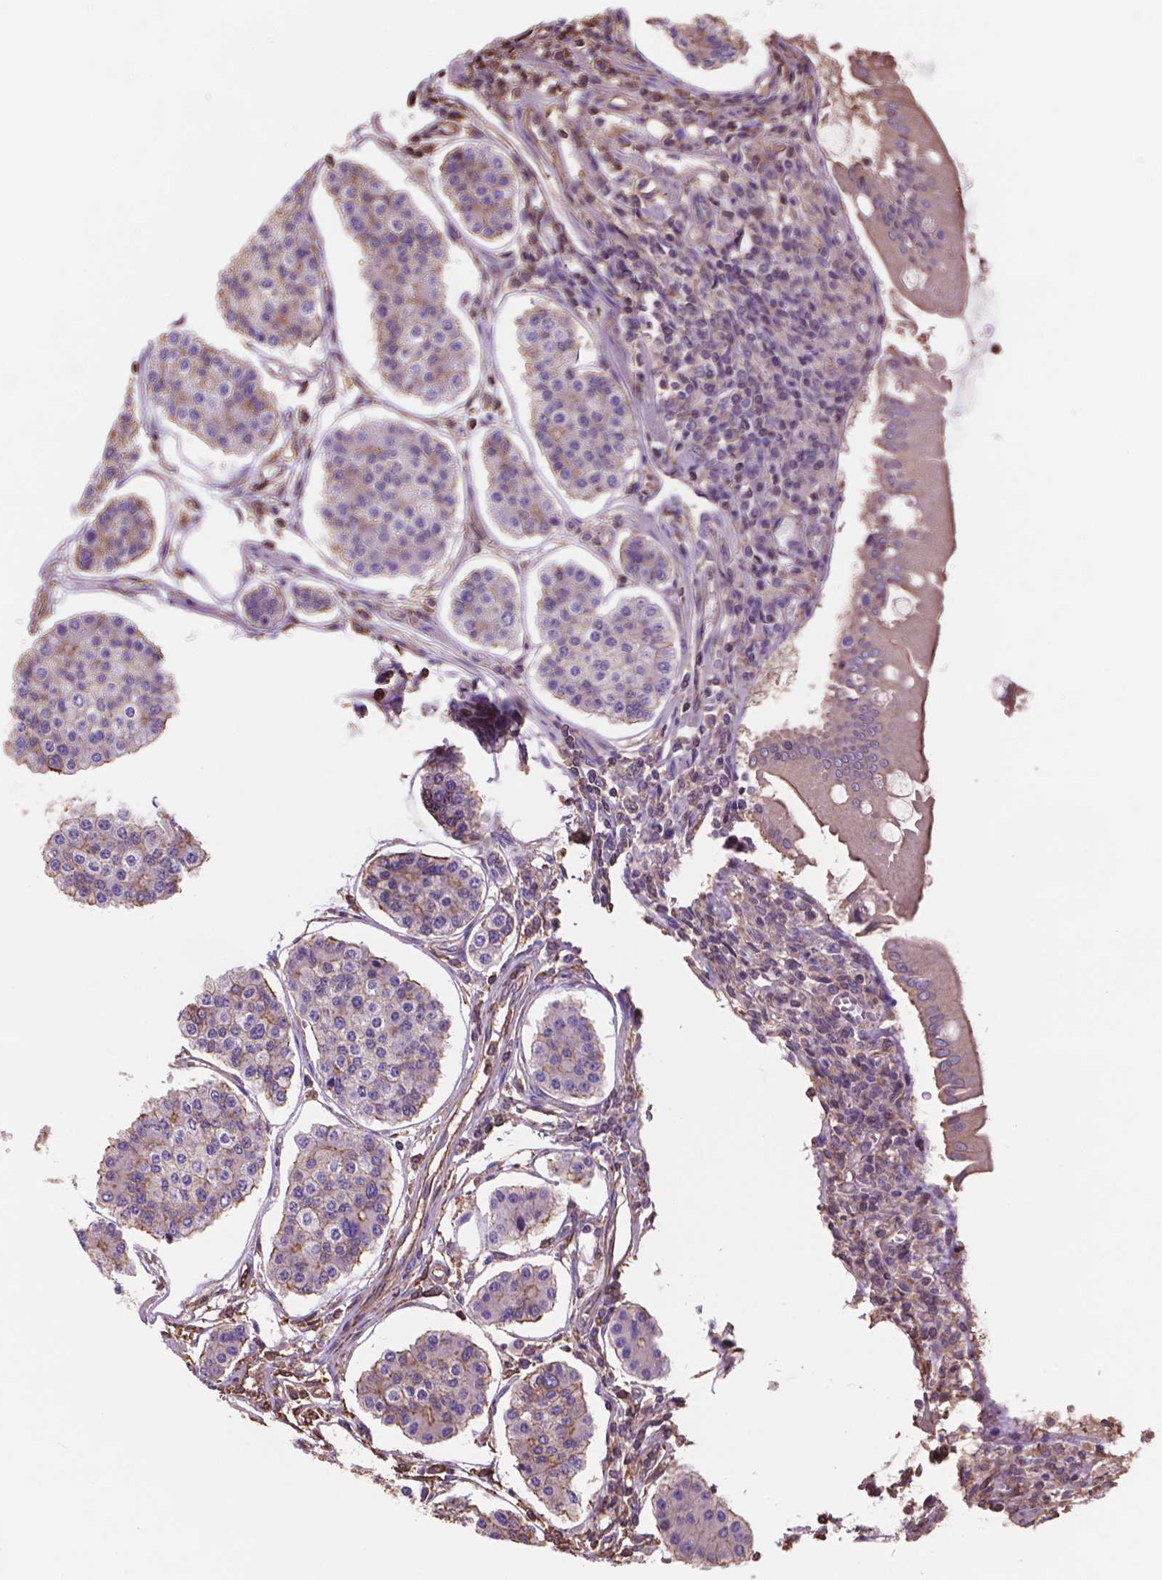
{"staining": {"intensity": "weak", "quantity": "<25%", "location": "cytoplasmic/membranous"}, "tissue": "carcinoid", "cell_type": "Tumor cells", "image_type": "cancer", "snomed": [{"axis": "morphology", "description": "Carcinoid, malignant, NOS"}, {"axis": "topography", "description": "Small intestine"}], "caption": "This histopathology image is of carcinoid stained with IHC to label a protein in brown with the nuclei are counter-stained blue. There is no staining in tumor cells.", "gene": "NIPA2", "patient": {"sex": "female", "age": 65}}